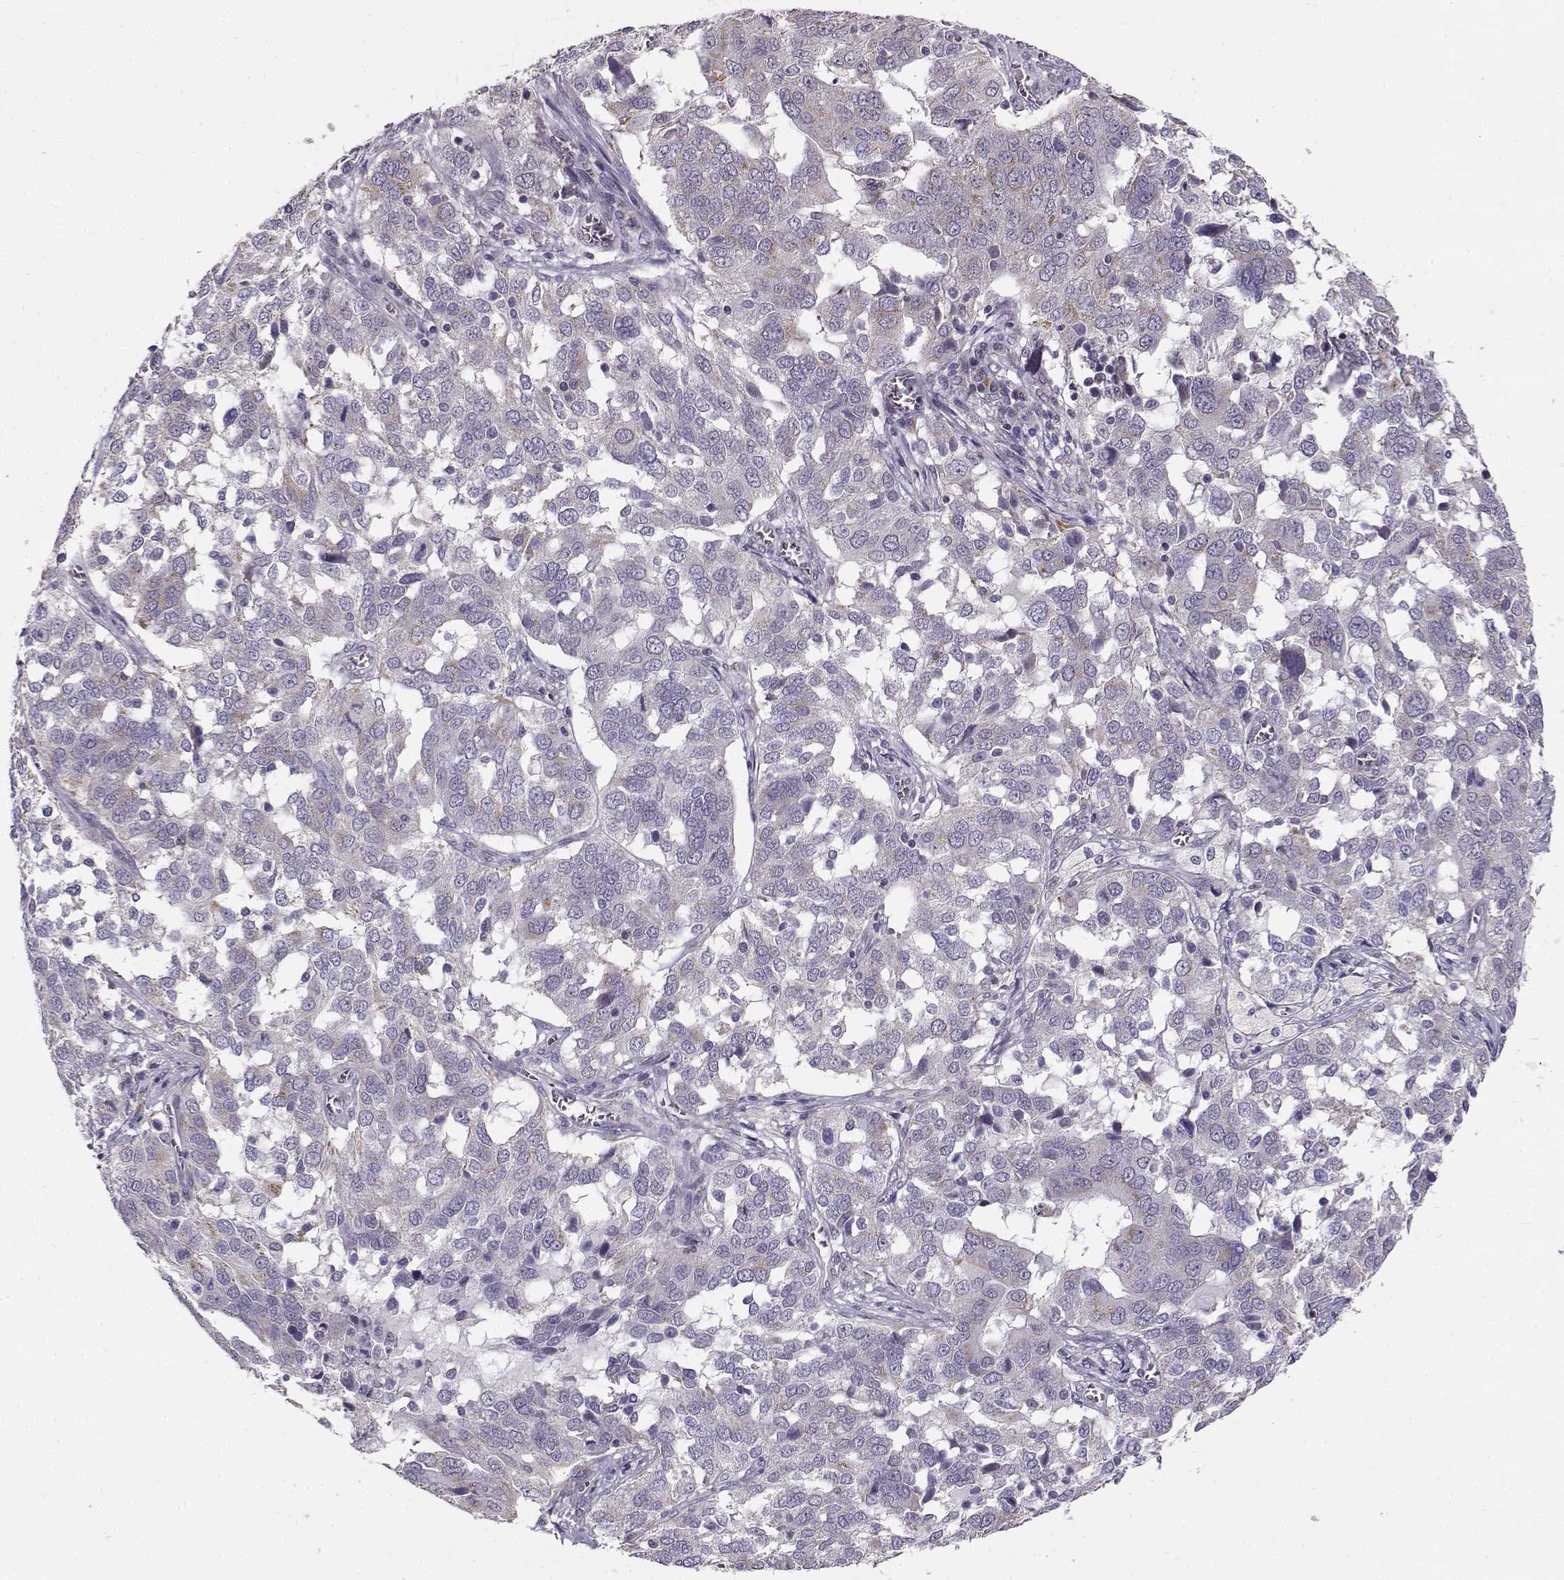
{"staining": {"intensity": "weak", "quantity": "25%-75%", "location": "cytoplasmic/membranous"}, "tissue": "ovarian cancer", "cell_type": "Tumor cells", "image_type": "cancer", "snomed": [{"axis": "morphology", "description": "Carcinoma, endometroid"}, {"axis": "topography", "description": "Soft tissue"}, {"axis": "topography", "description": "Ovary"}], "caption": "High-magnification brightfield microscopy of ovarian endometroid carcinoma stained with DAB (3,3'-diaminobenzidine) (brown) and counterstained with hematoxylin (blue). tumor cells exhibit weak cytoplasmic/membranous positivity is identified in about25%-75% of cells. (DAB IHC, brown staining for protein, blue staining for nuclei).", "gene": "SLC4A5", "patient": {"sex": "female", "age": 52}}